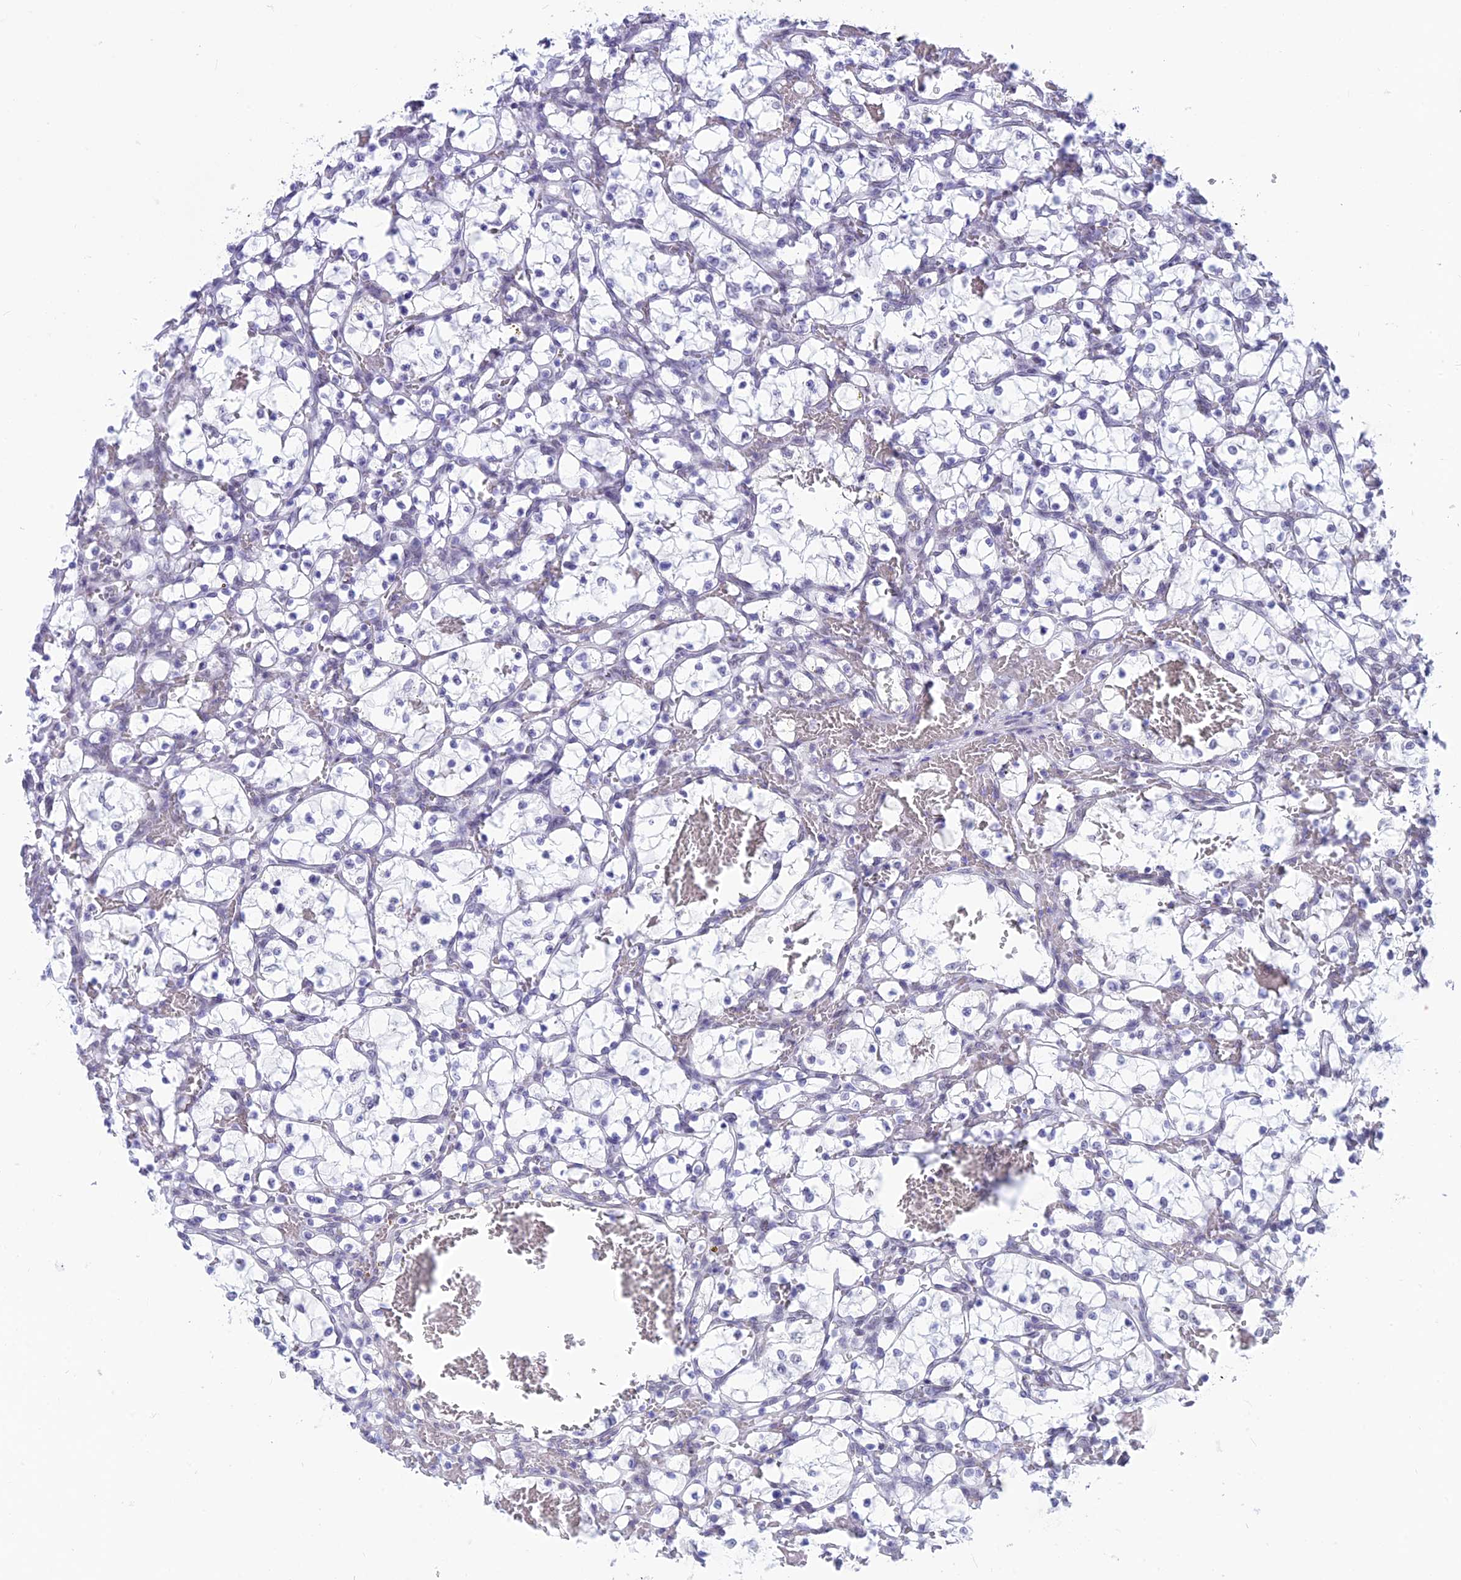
{"staining": {"intensity": "negative", "quantity": "none", "location": "none"}, "tissue": "renal cancer", "cell_type": "Tumor cells", "image_type": "cancer", "snomed": [{"axis": "morphology", "description": "Adenocarcinoma, NOS"}, {"axis": "topography", "description": "Kidney"}], "caption": "DAB (3,3'-diaminobenzidine) immunohistochemical staining of renal adenocarcinoma reveals no significant staining in tumor cells. (DAB (3,3'-diaminobenzidine) IHC with hematoxylin counter stain).", "gene": "SRSF5", "patient": {"sex": "female", "age": 69}}